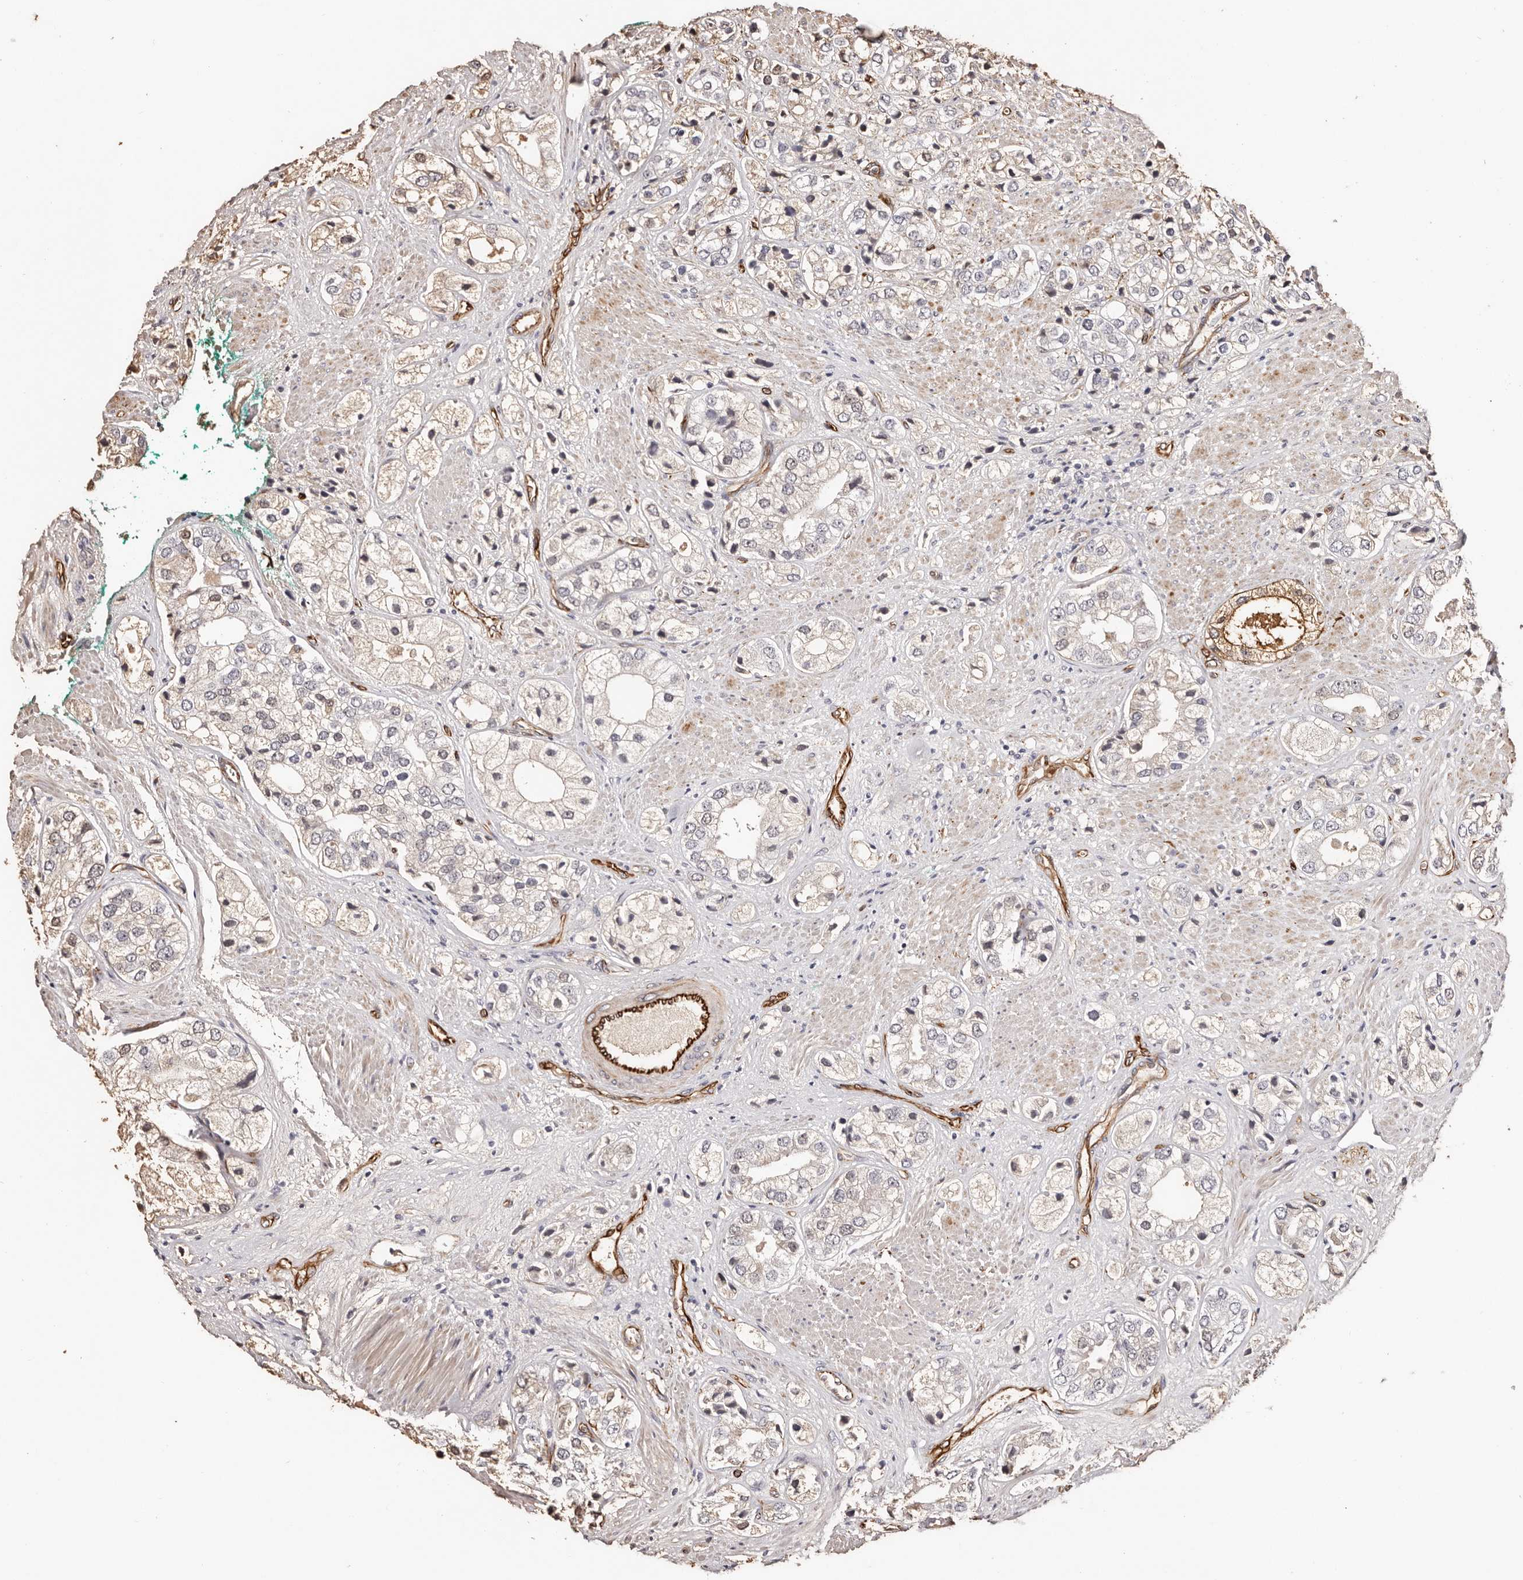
{"staining": {"intensity": "weak", "quantity": "<25%", "location": "cytoplasmic/membranous"}, "tissue": "prostate cancer", "cell_type": "Tumor cells", "image_type": "cancer", "snomed": [{"axis": "morphology", "description": "Adenocarcinoma, High grade"}, {"axis": "topography", "description": "Prostate"}], "caption": "Tumor cells show no significant expression in prostate cancer.", "gene": "ZNF557", "patient": {"sex": "male", "age": 50}}